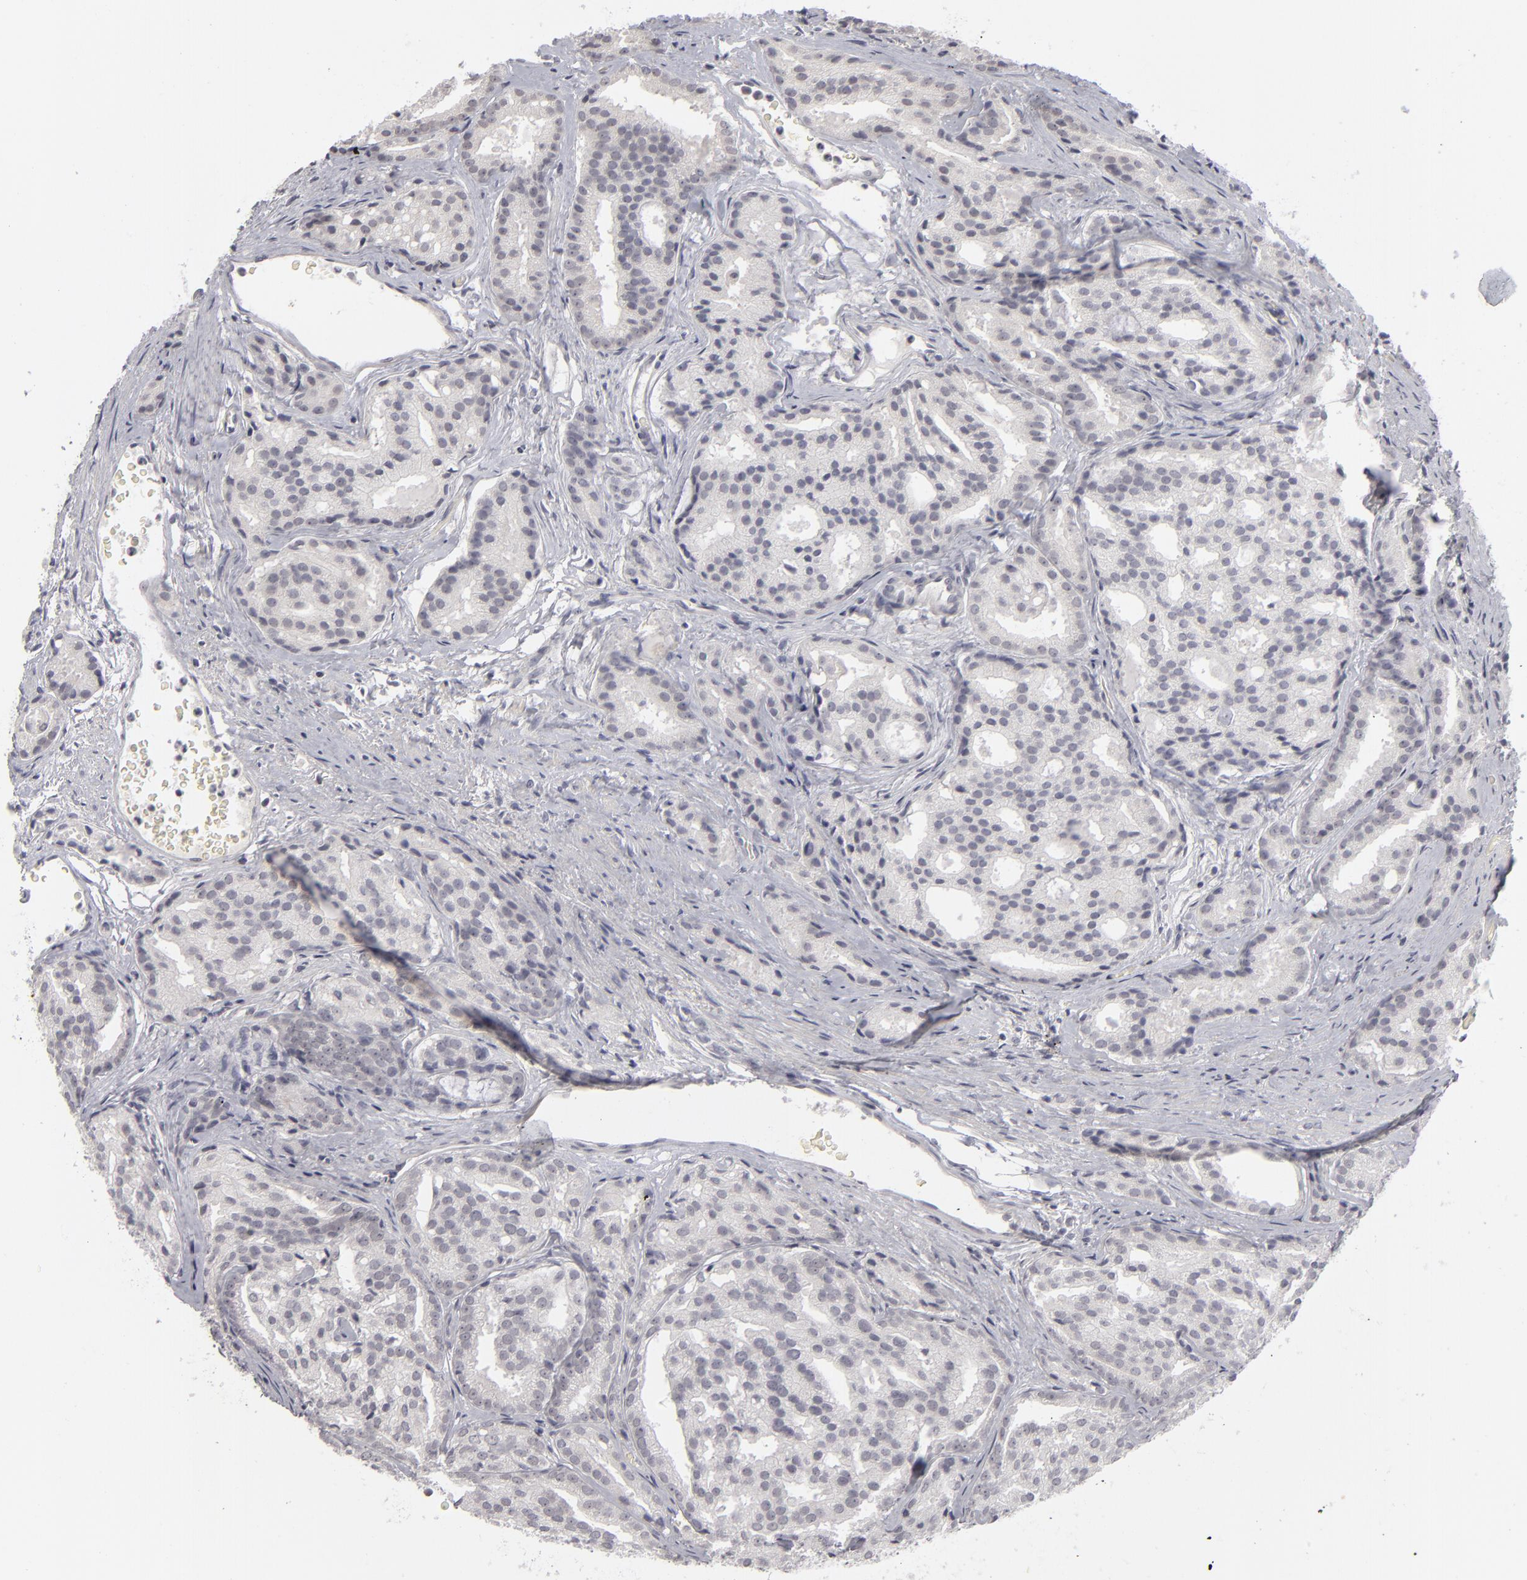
{"staining": {"intensity": "negative", "quantity": "none", "location": "none"}, "tissue": "prostate cancer", "cell_type": "Tumor cells", "image_type": "cancer", "snomed": [{"axis": "morphology", "description": "Adenocarcinoma, High grade"}, {"axis": "topography", "description": "Prostate"}], "caption": "This is an immunohistochemistry (IHC) photomicrograph of human adenocarcinoma (high-grade) (prostate). There is no expression in tumor cells.", "gene": "KIAA1210", "patient": {"sex": "male", "age": 64}}